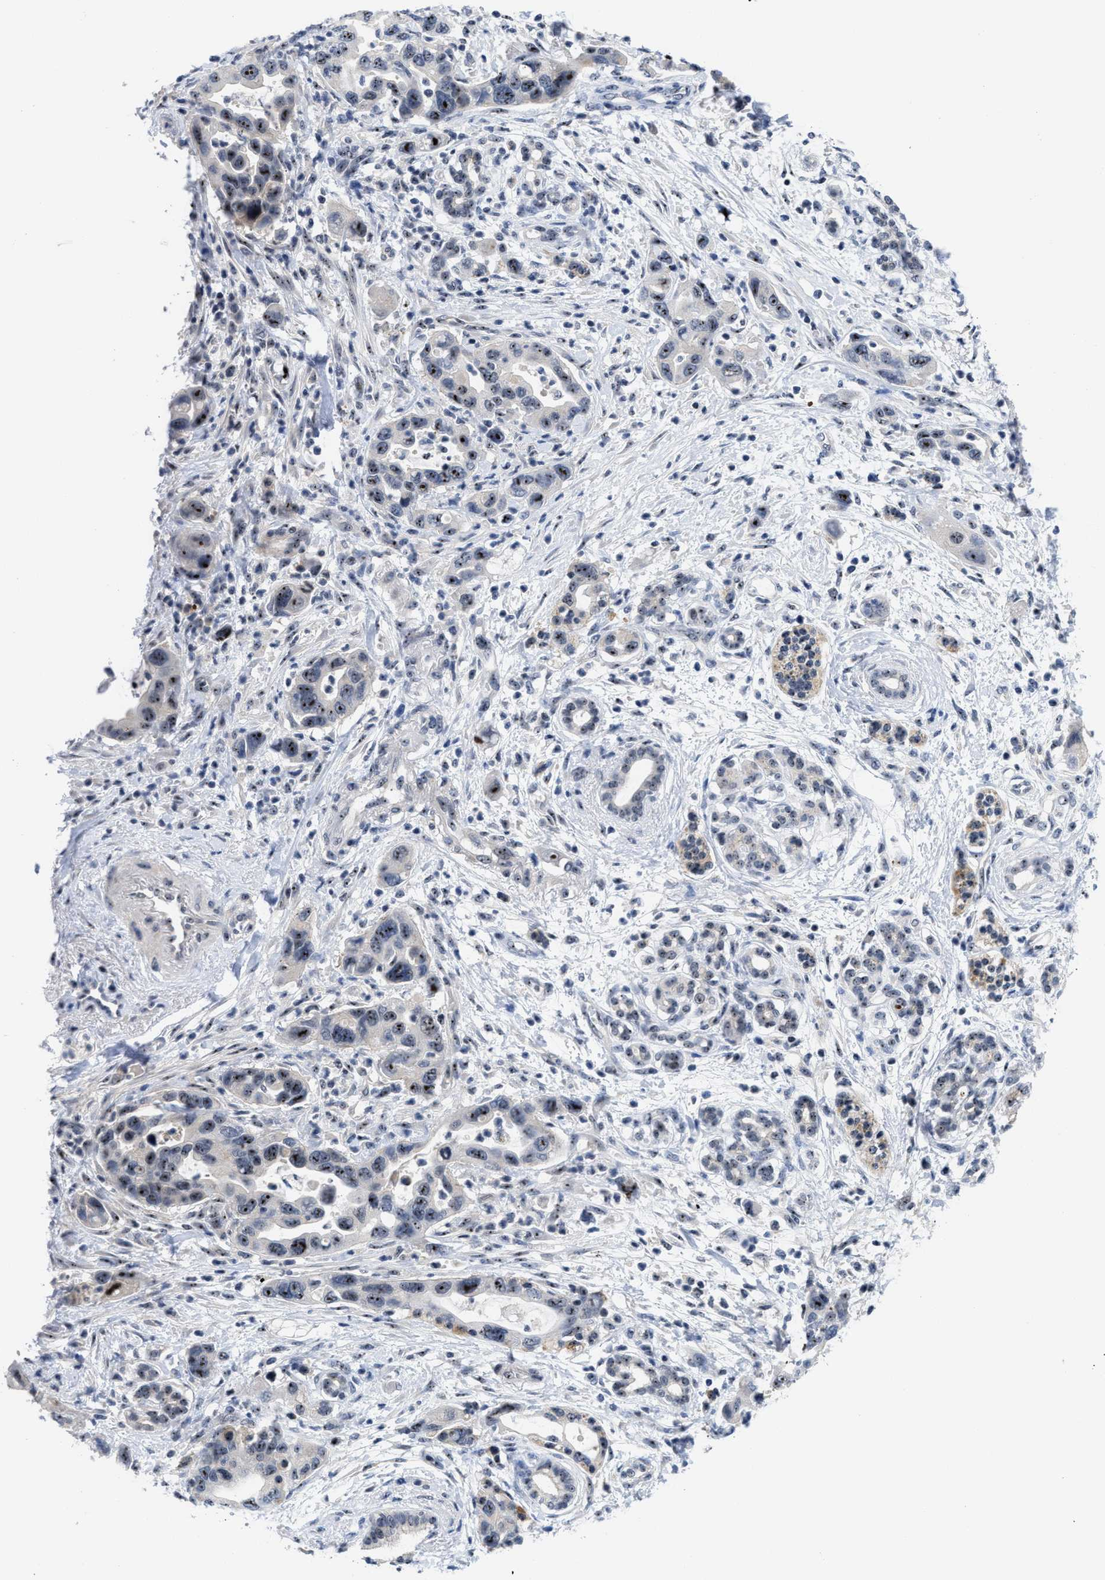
{"staining": {"intensity": "strong", "quantity": "25%-75%", "location": "nuclear"}, "tissue": "pancreatic cancer", "cell_type": "Tumor cells", "image_type": "cancer", "snomed": [{"axis": "morphology", "description": "Normal tissue, NOS"}, {"axis": "morphology", "description": "Adenocarcinoma, NOS"}, {"axis": "topography", "description": "Pancreas"}], "caption": "Immunohistochemistry (IHC) staining of pancreatic cancer, which shows high levels of strong nuclear expression in approximately 25%-75% of tumor cells indicating strong nuclear protein staining. The staining was performed using DAB (brown) for protein detection and nuclei were counterstained in hematoxylin (blue).", "gene": "NOP58", "patient": {"sex": "female", "age": 71}}